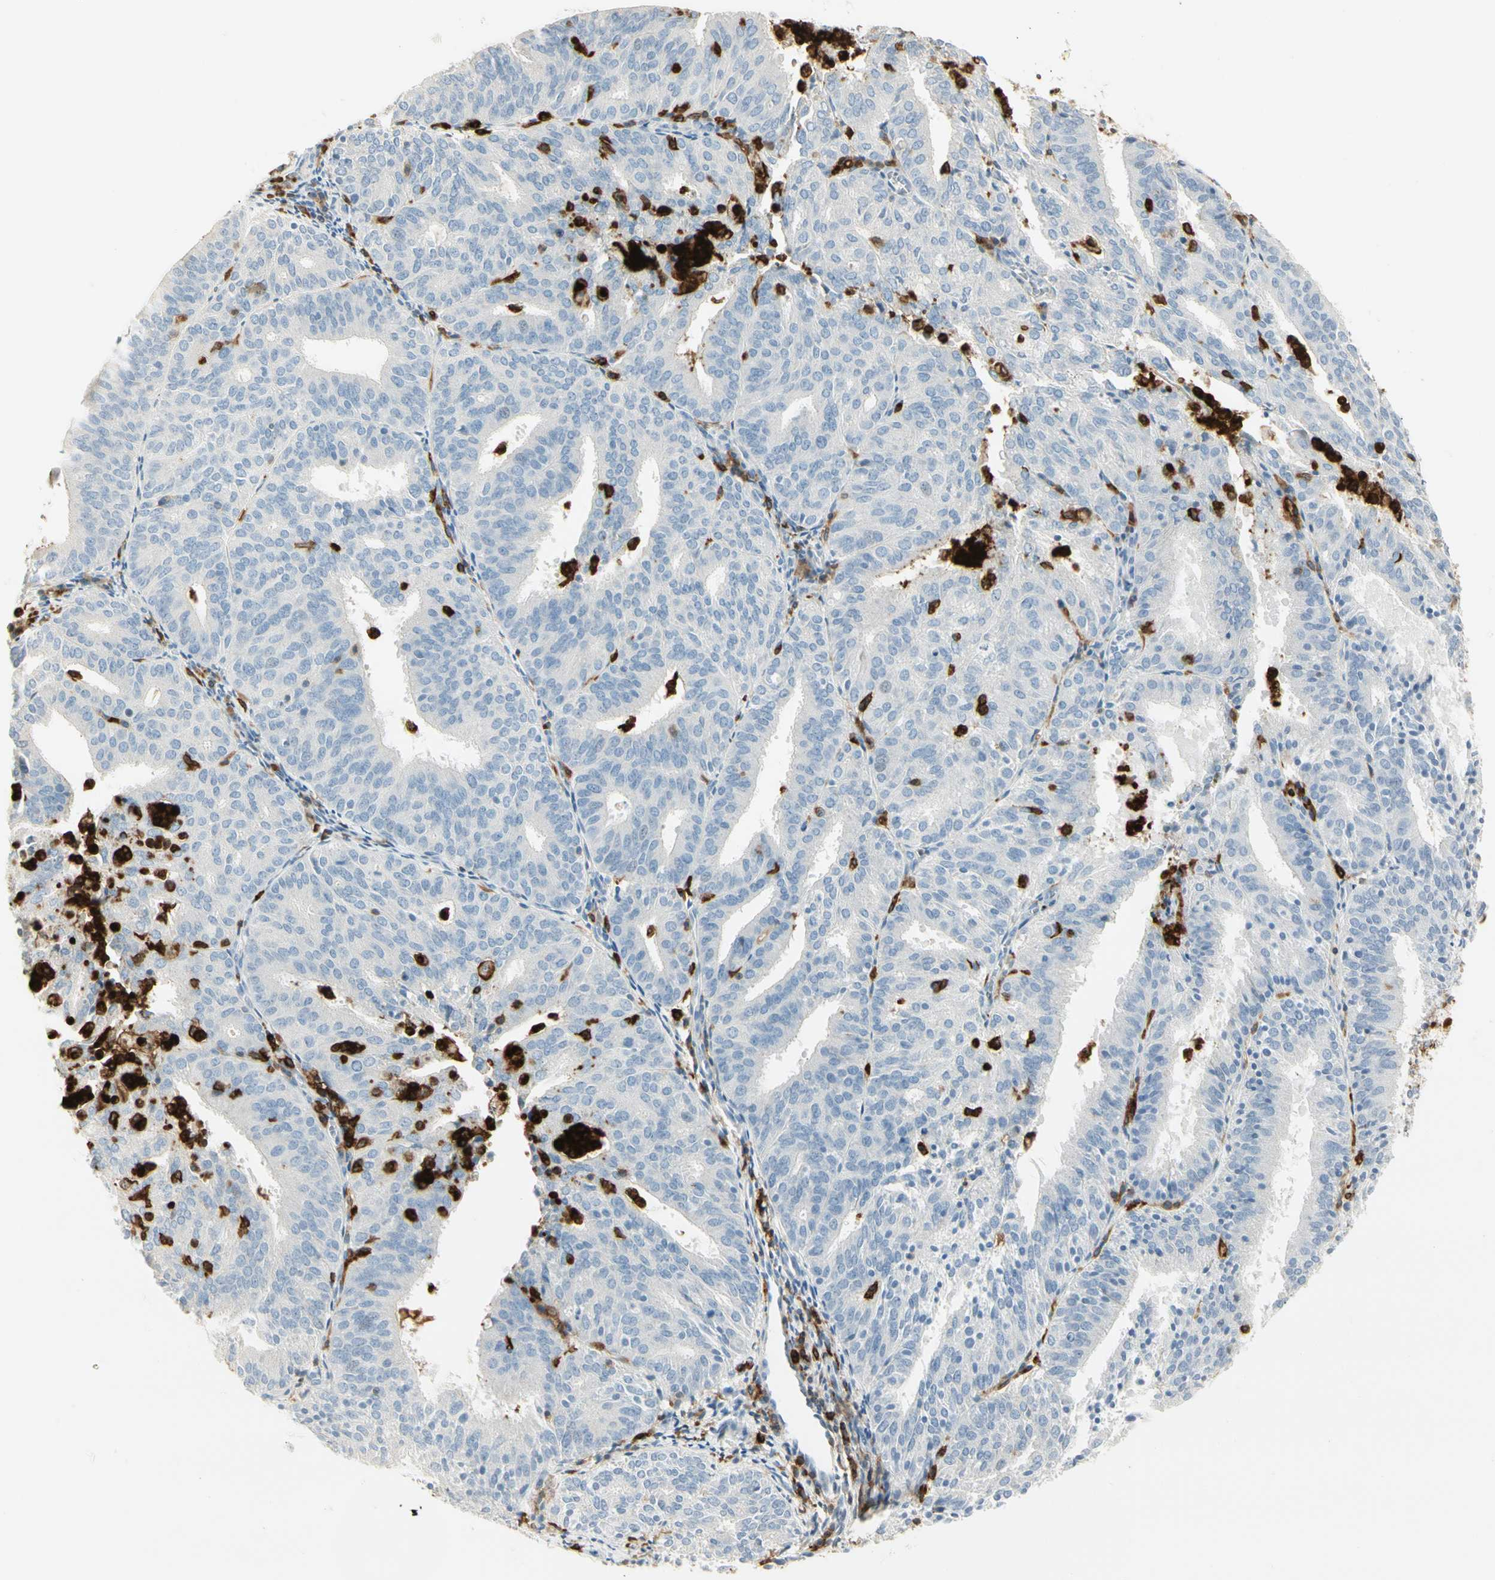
{"staining": {"intensity": "negative", "quantity": "none", "location": "none"}, "tissue": "endometrial cancer", "cell_type": "Tumor cells", "image_type": "cancer", "snomed": [{"axis": "morphology", "description": "Adenocarcinoma, NOS"}, {"axis": "topography", "description": "Uterus"}], "caption": "This is an IHC image of human endometrial cancer. There is no staining in tumor cells.", "gene": "ITGB2", "patient": {"sex": "female", "age": 60}}